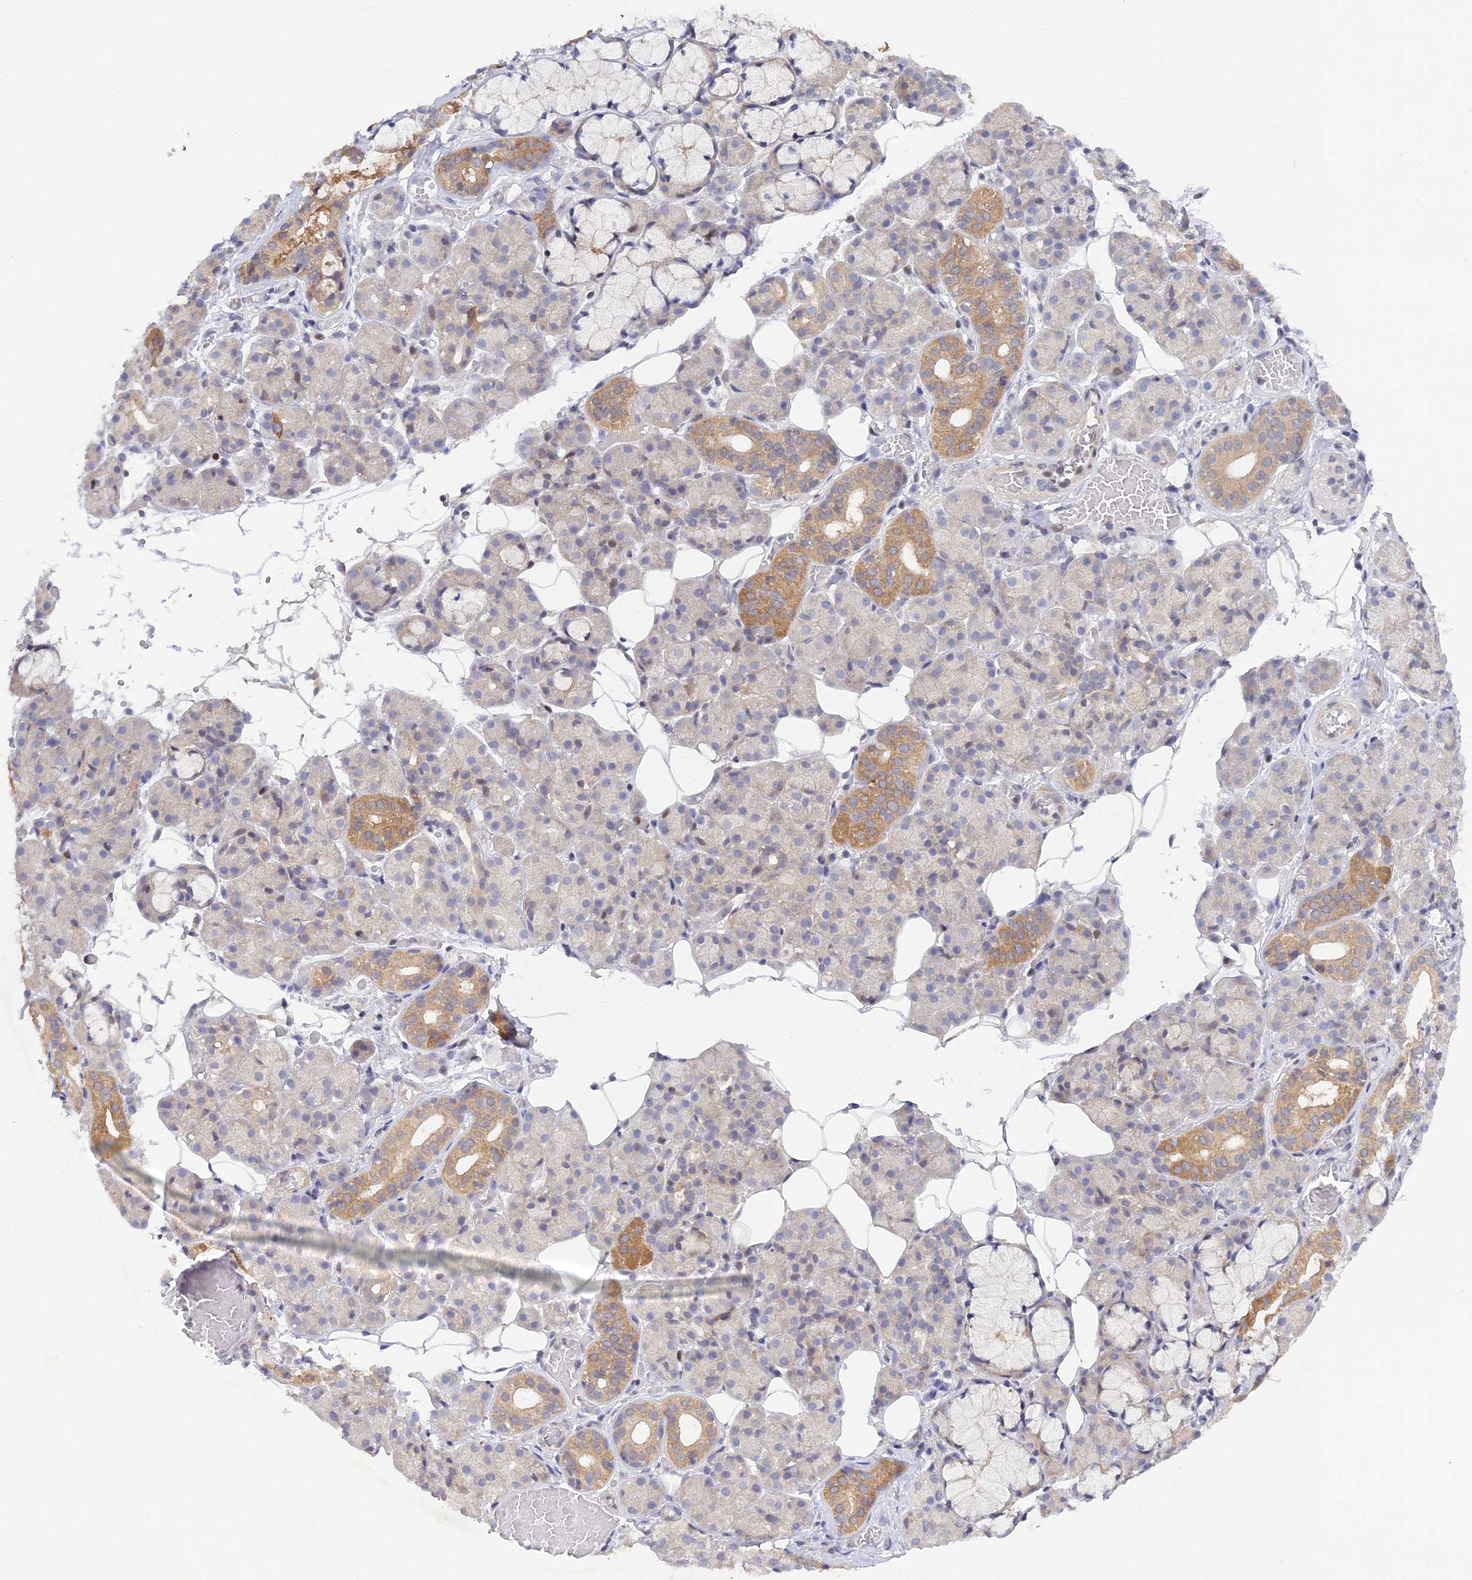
{"staining": {"intensity": "moderate", "quantity": "<25%", "location": "cytoplasmic/membranous"}, "tissue": "salivary gland", "cell_type": "Glandular cells", "image_type": "normal", "snomed": [{"axis": "morphology", "description": "Normal tissue, NOS"}, {"axis": "topography", "description": "Salivary gland"}], "caption": "This image displays normal salivary gland stained with immunohistochemistry to label a protein in brown. The cytoplasmic/membranous of glandular cells show moderate positivity for the protein. Nuclei are counter-stained blue.", "gene": "ELOA2", "patient": {"sex": "male", "age": 63}}